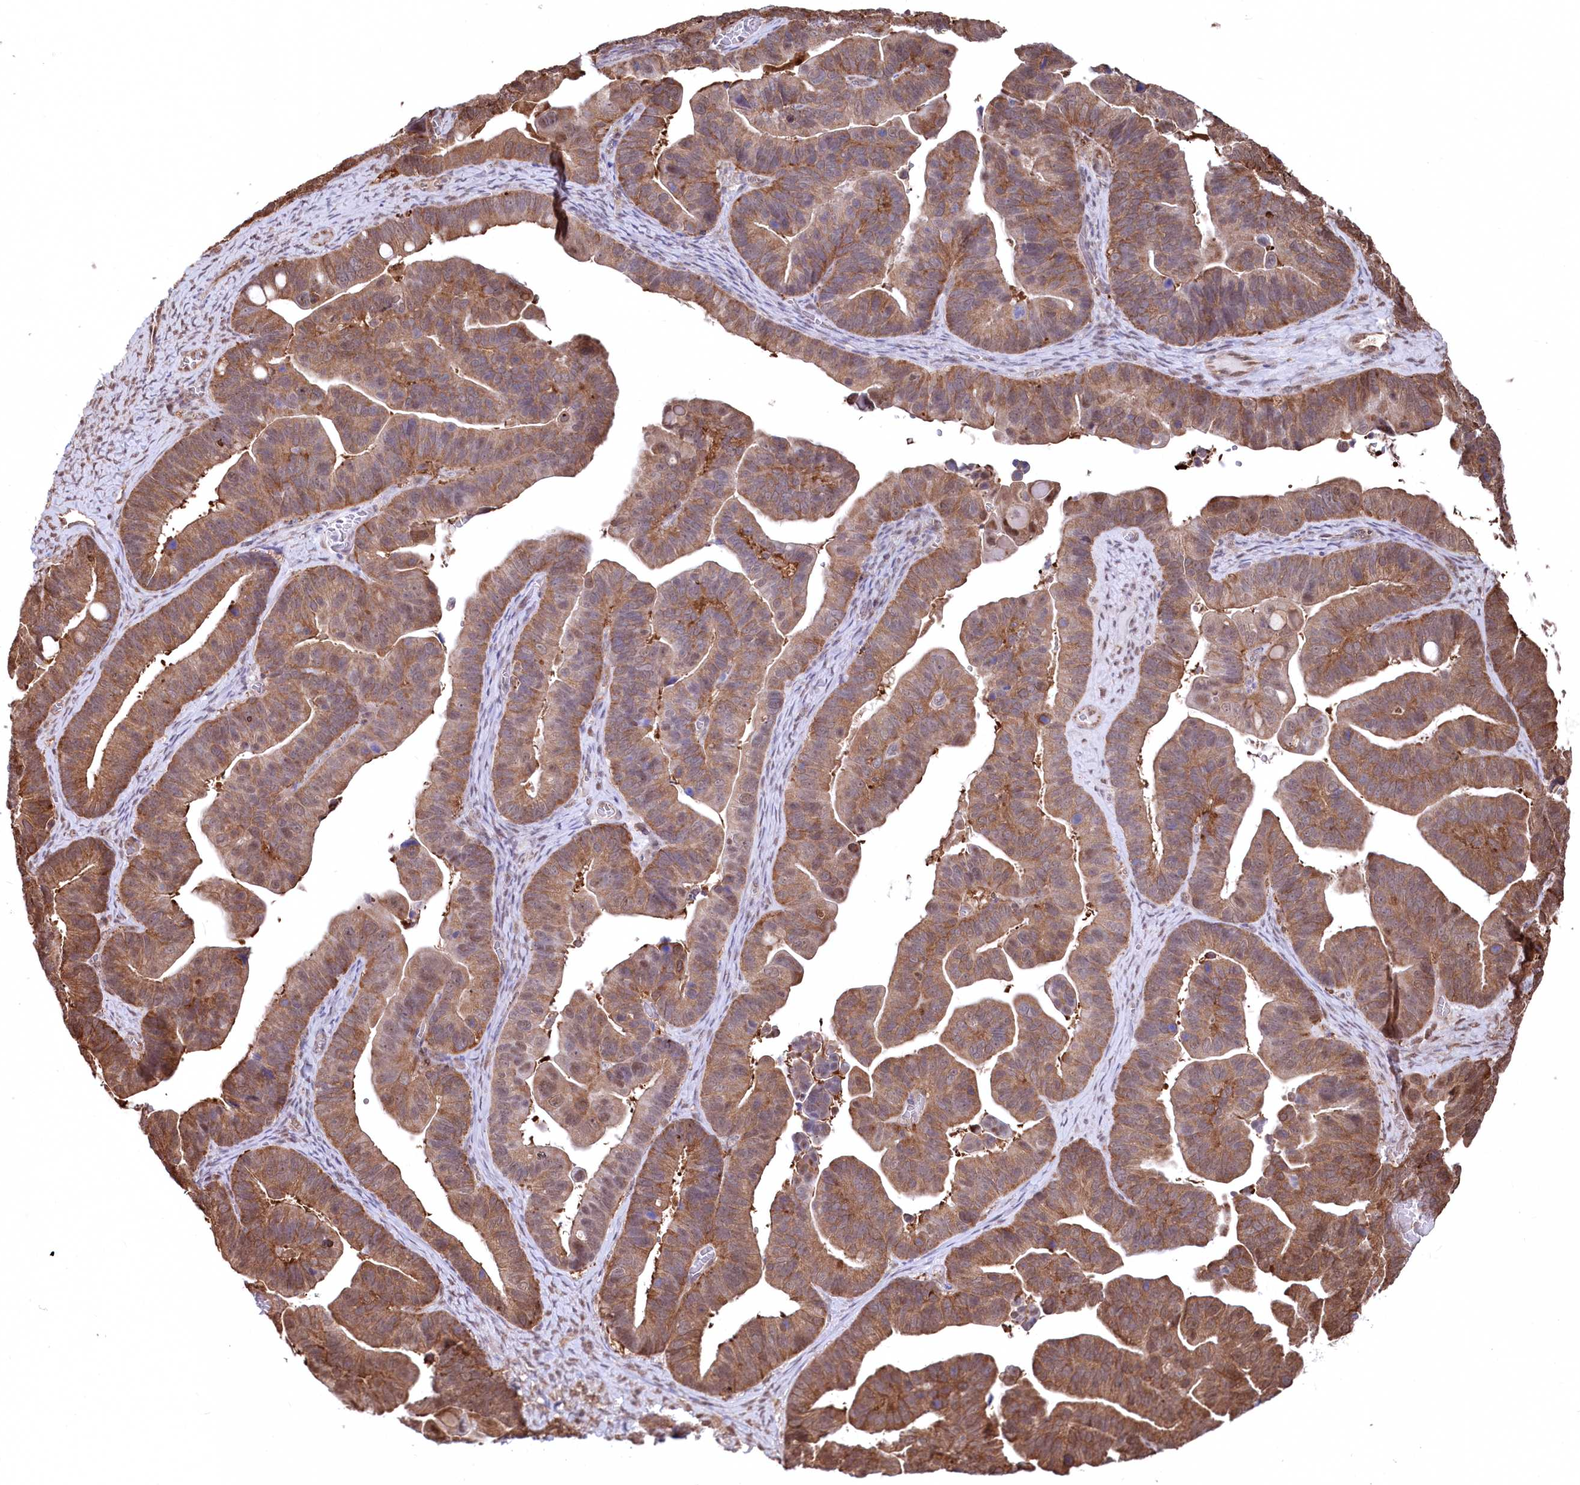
{"staining": {"intensity": "moderate", "quantity": ">75%", "location": "cytoplasmic/membranous"}, "tissue": "ovarian cancer", "cell_type": "Tumor cells", "image_type": "cancer", "snomed": [{"axis": "morphology", "description": "Cystadenocarcinoma, serous, NOS"}, {"axis": "topography", "description": "Ovary"}], "caption": "Protein expression analysis of human ovarian serous cystadenocarcinoma reveals moderate cytoplasmic/membranous positivity in approximately >75% of tumor cells.", "gene": "PSMA1", "patient": {"sex": "female", "age": 56}}